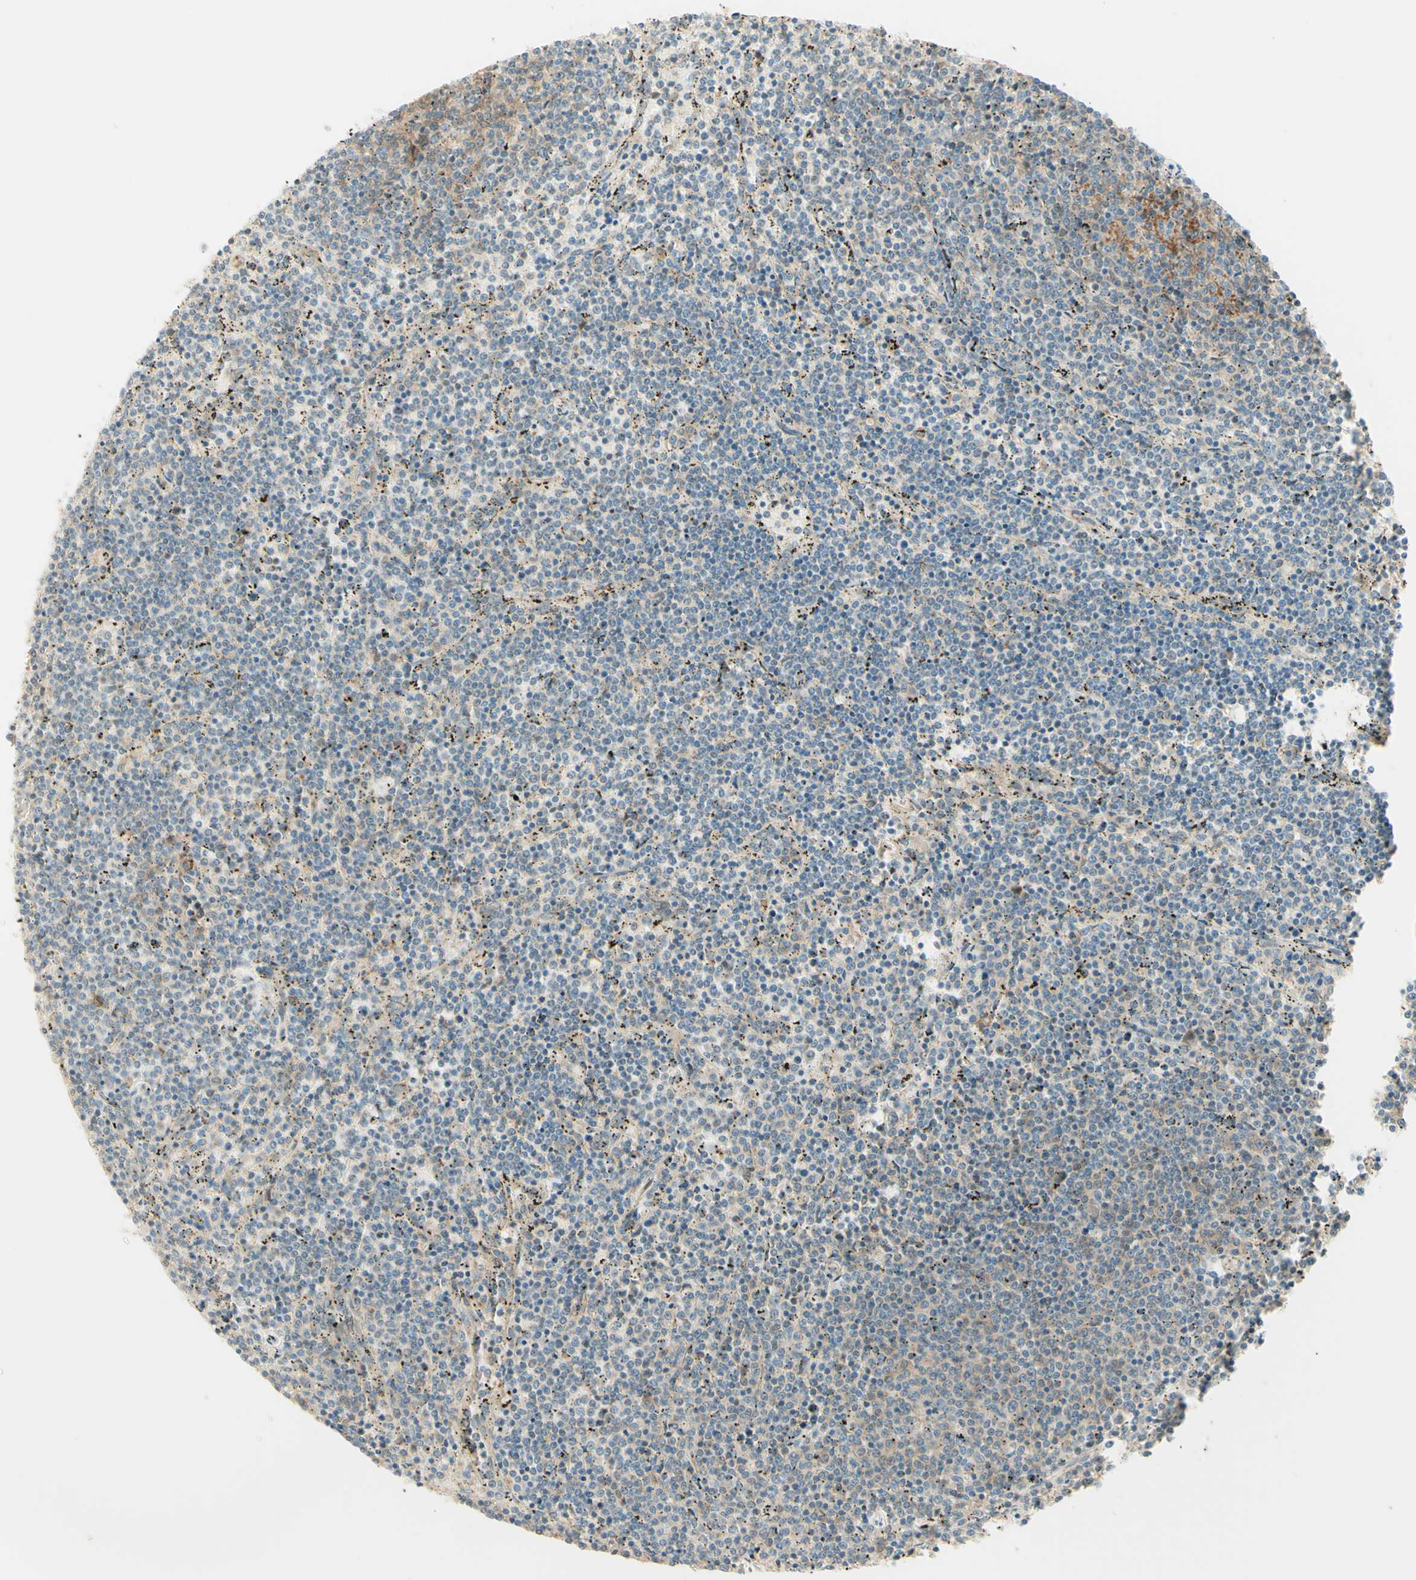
{"staining": {"intensity": "negative", "quantity": "none", "location": "none"}, "tissue": "lymphoma", "cell_type": "Tumor cells", "image_type": "cancer", "snomed": [{"axis": "morphology", "description": "Malignant lymphoma, non-Hodgkin's type, Low grade"}, {"axis": "topography", "description": "Spleen"}], "caption": "DAB immunohistochemical staining of low-grade malignant lymphoma, non-Hodgkin's type shows no significant positivity in tumor cells.", "gene": "PROM1", "patient": {"sex": "female", "age": 50}}